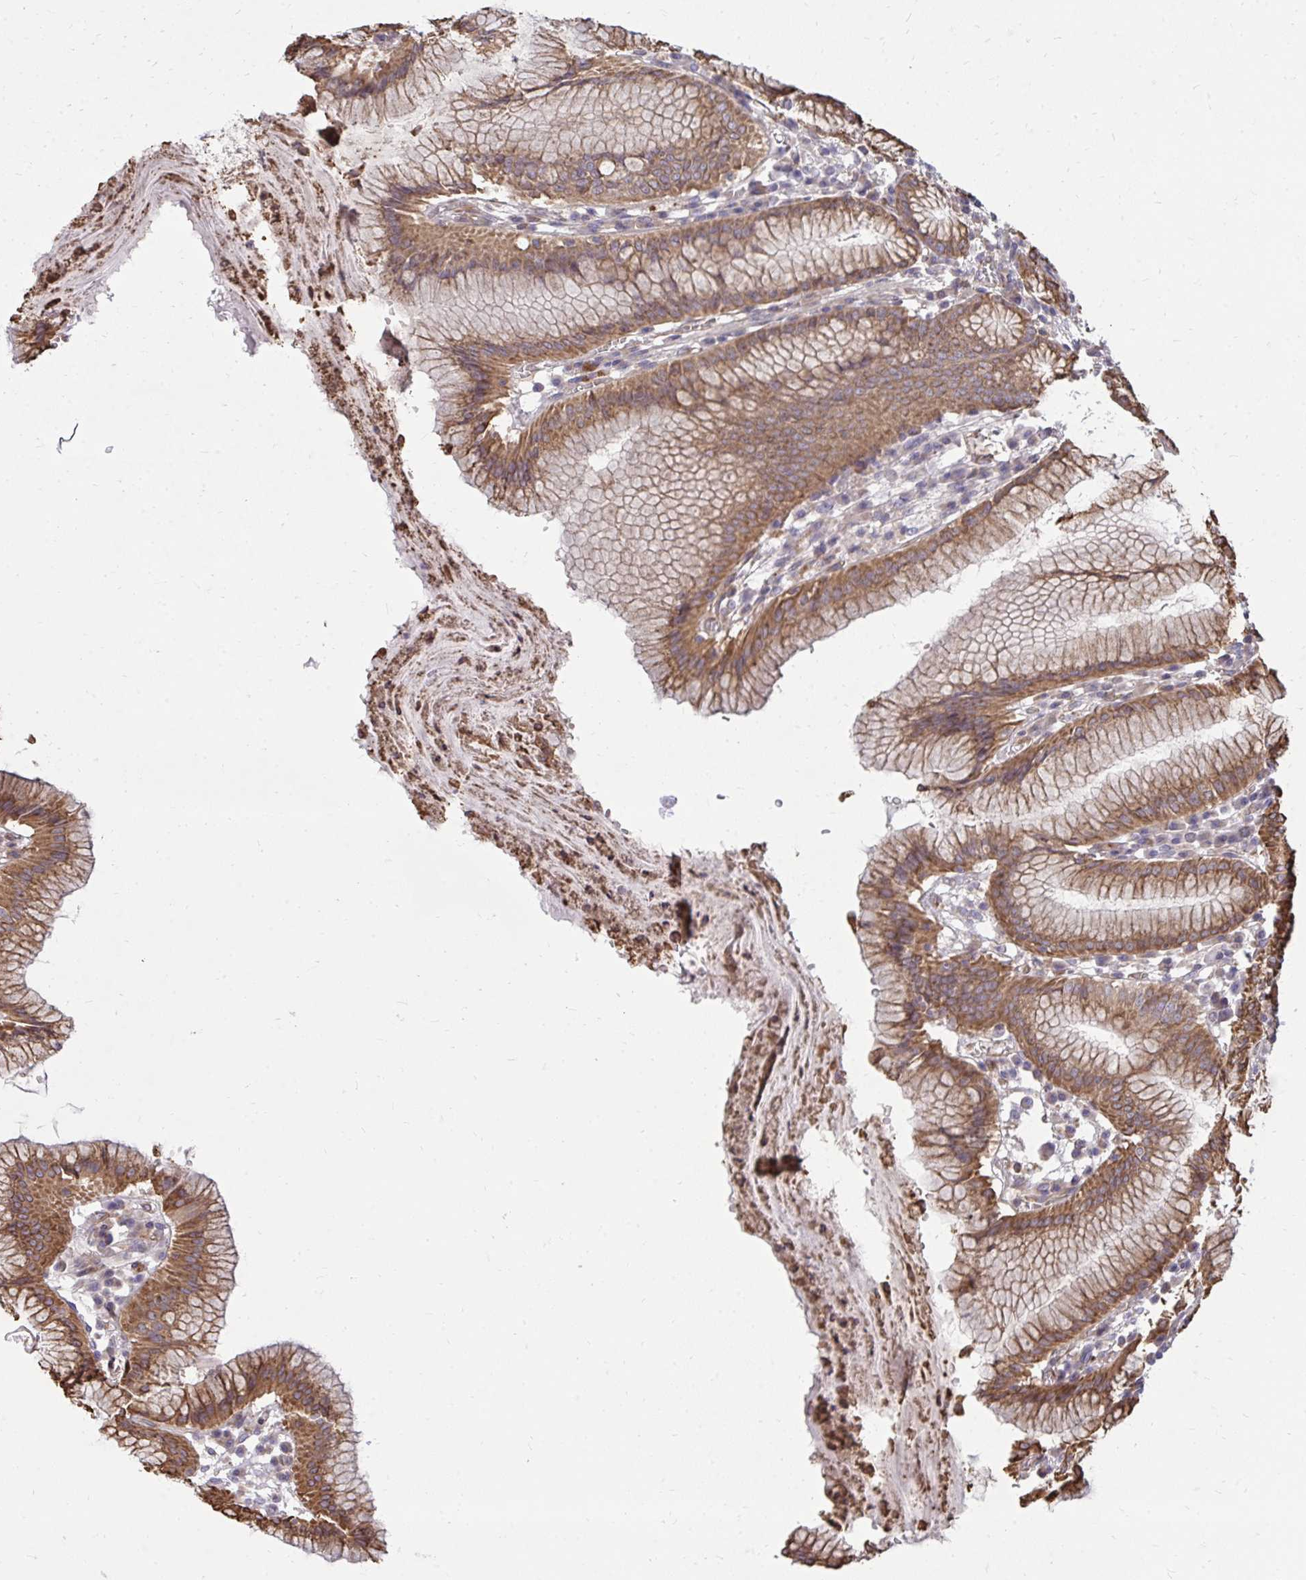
{"staining": {"intensity": "moderate", "quantity": ">75%", "location": "cytoplasmic/membranous"}, "tissue": "stomach", "cell_type": "Glandular cells", "image_type": "normal", "snomed": [{"axis": "morphology", "description": "Normal tissue, NOS"}, {"axis": "topography", "description": "Stomach"}], "caption": "DAB immunohistochemical staining of unremarkable human stomach displays moderate cytoplasmic/membranous protein staining in about >75% of glandular cells.", "gene": "ASAP1", "patient": {"sex": "male", "age": 55}}